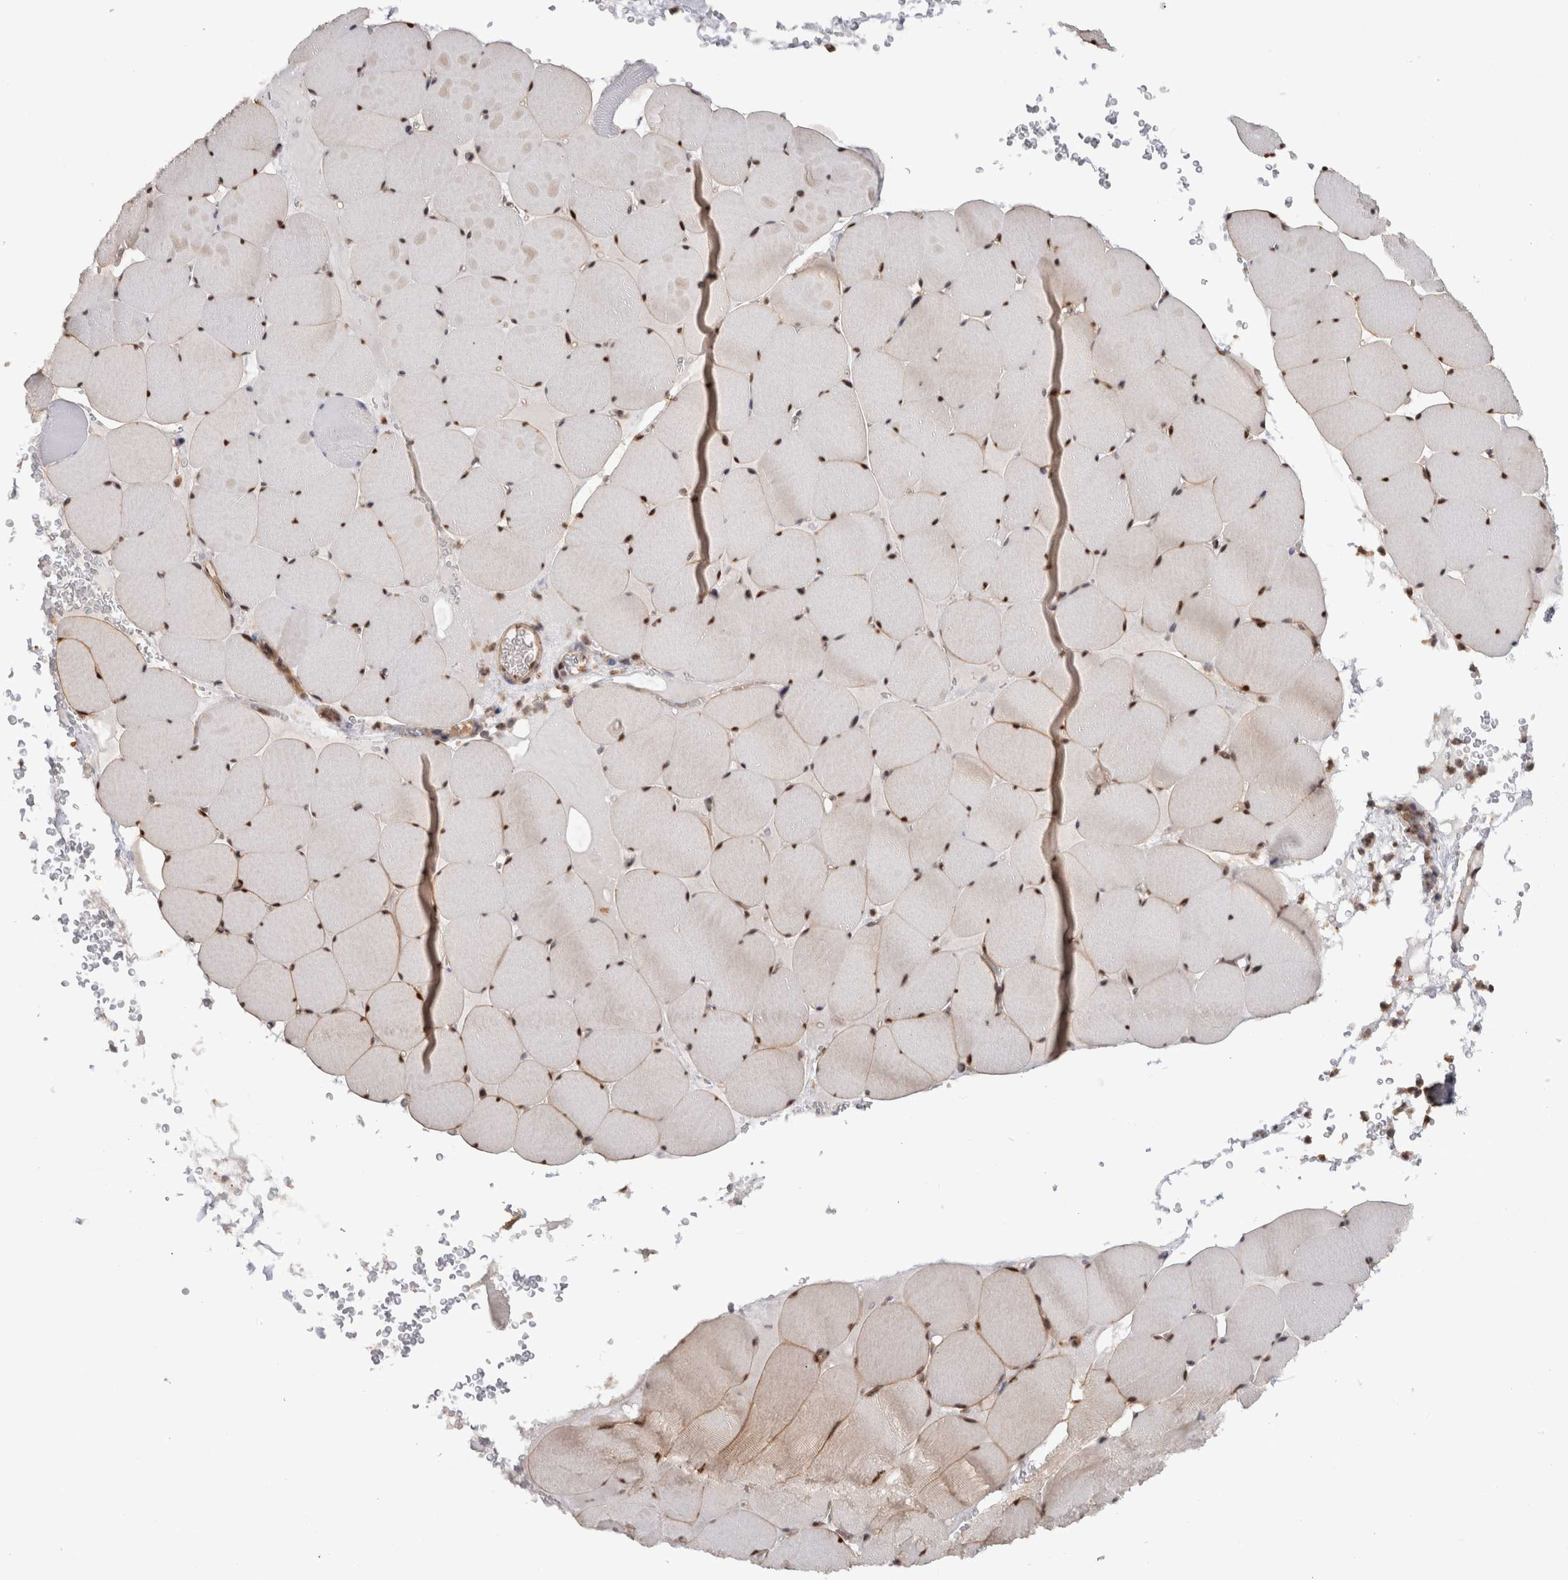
{"staining": {"intensity": "strong", "quantity": ">75%", "location": "nuclear"}, "tissue": "skeletal muscle", "cell_type": "Myocytes", "image_type": "normal", "snomed": [{"axis": "morphology", "description": "Normal tissue, NOS"}, {"axis": "topography", "description": "Skeletal muscle"}], "caption": "Strong nuclear positivity for a protein is seen in about >75% of myocytes of benign skeletal muscle using immunohistochemistry (IHC).", "gene": "RPS6KA2", "patient": {"sex": "male", "age": 62}}